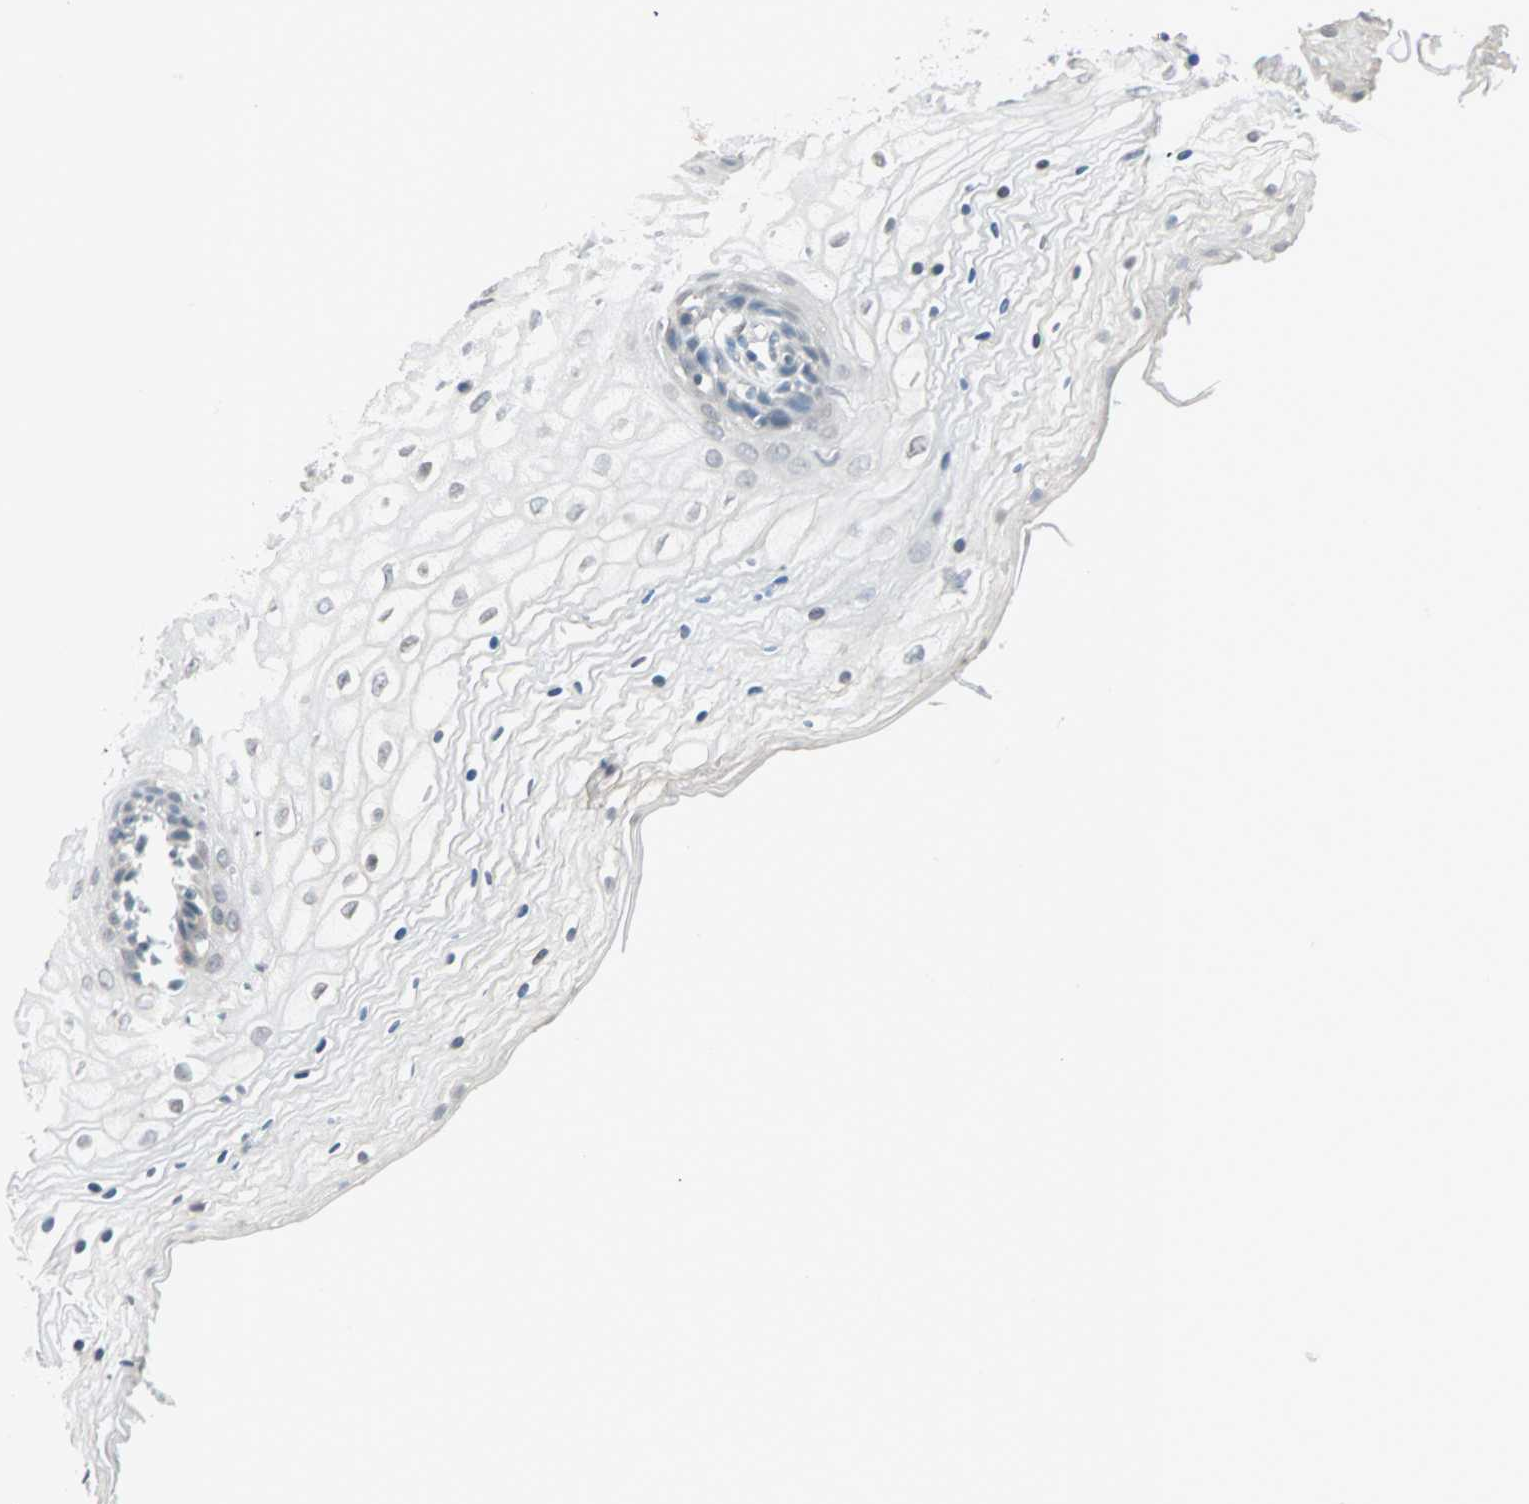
{"staining": {"intensity": "negative", "quantity": "none", "location": "none"}, "tissue": "vagina", "cell_type": "Squamous epithelial cells", "image_type": "normal", "snomed": [{"axis": "morphology", "description": "Normal tissue, NOS"}, {"axis": "topography", "description": "Vagina"}], "caption": "An IHC micrograph of unremarkable vagina is shown. There is no staining in squamous epithelial cells of vagina. (Stains: DAB IHC with hematoxylin counter stain, Microscopy: brightfield microscopy at high magnification).", "gene": "BCAN", "patient": {"sex": "female", "age": 34}}